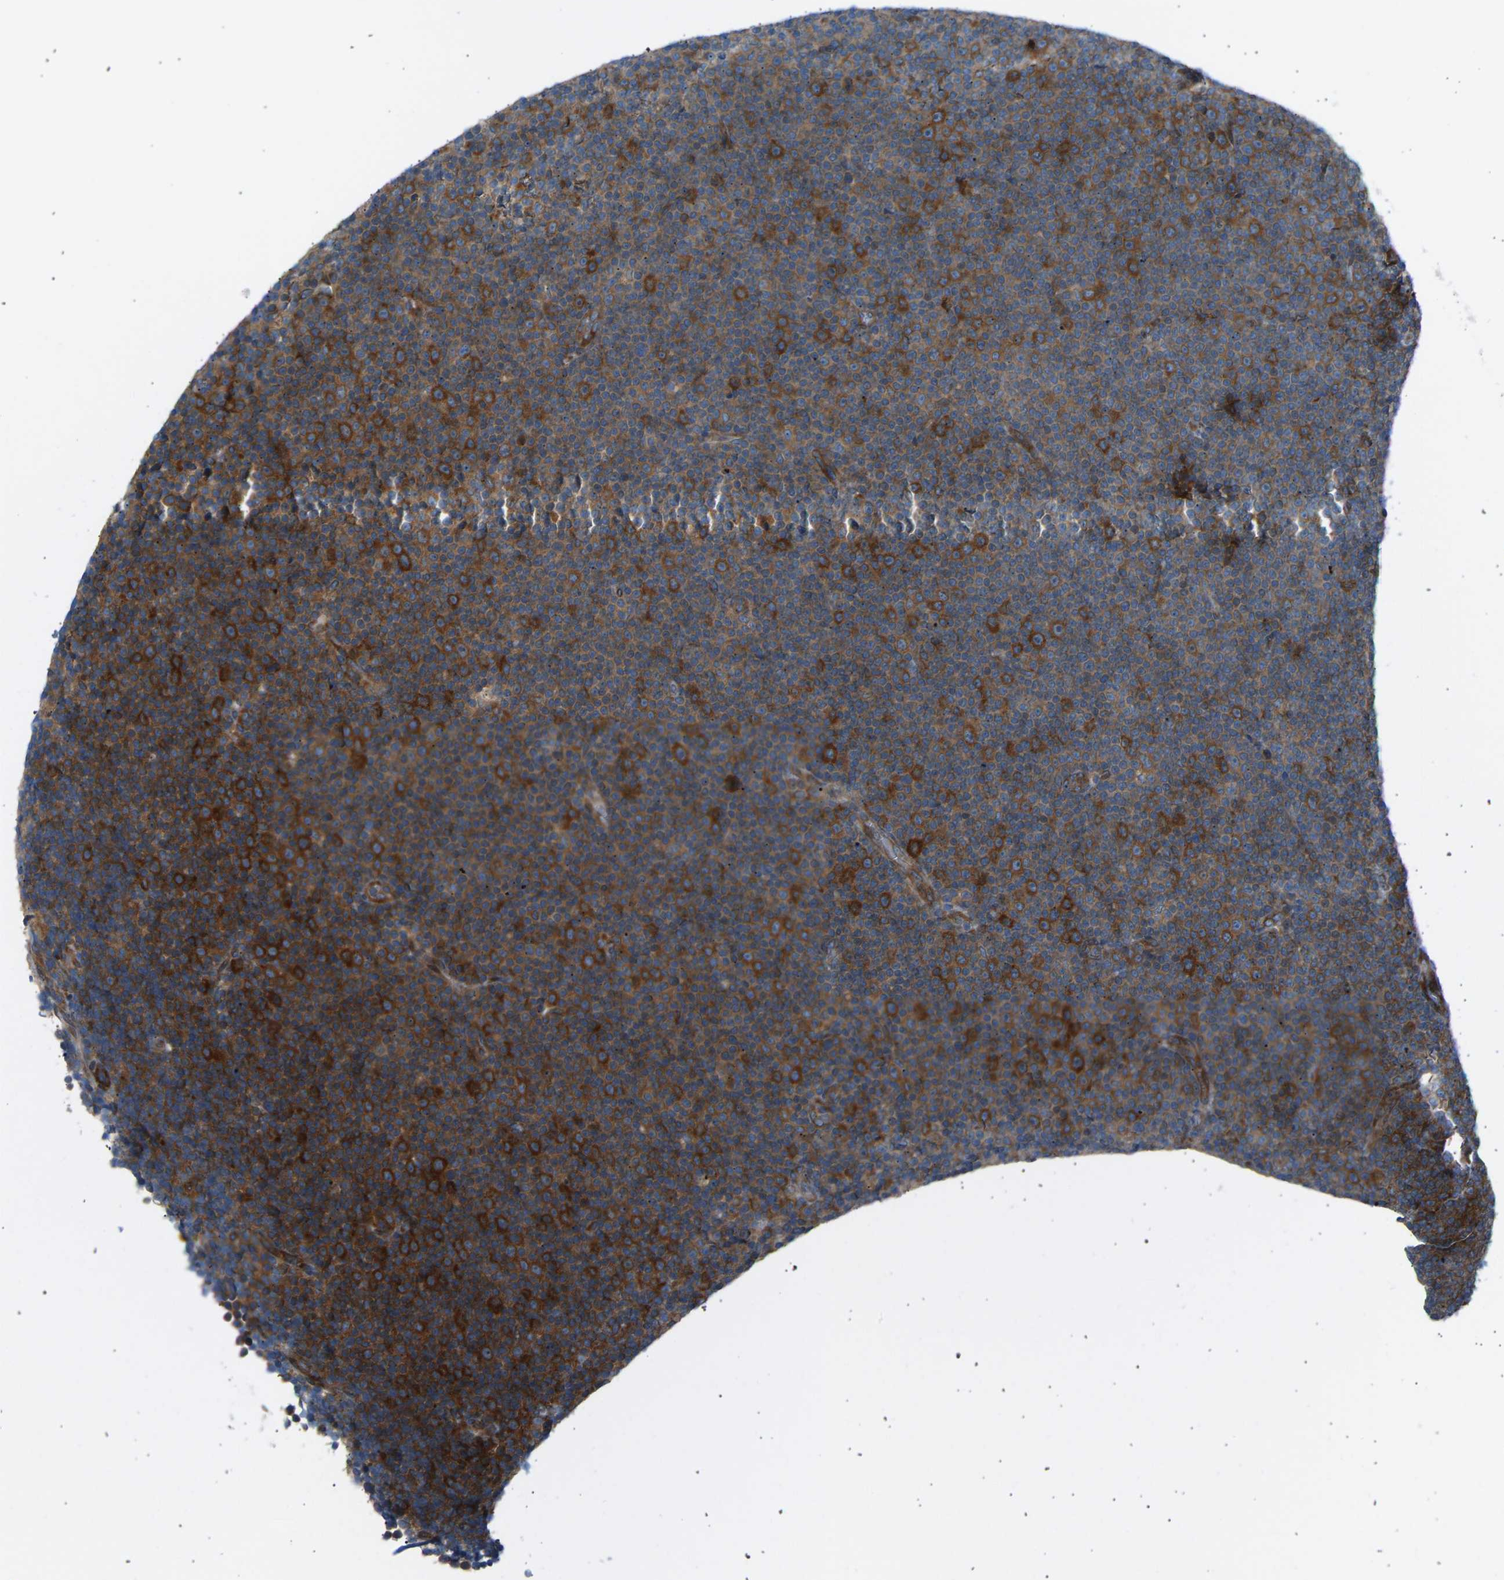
{"staining": {"intensity": "strong", "quantity": ">75%", "location": "cytoplasmic/membranous"}, "tissue": "lymphoma", "cell_type": "Tumor cells", "image_type": "cancer", "snomed": [{"axis": "morphology", "description": "Malignant lymphoma, non-Hodgkin's type, Low grade"}, {"axis": "topography", "description": "Lymph node"}], "caption": "Low-grade malignant lymphoma, non-Hodgkin's type stained with a protein marker reveals strong staining in tumor cells.", "gene": "VPS41", "patient": {"sex": "female", "age": 67}}